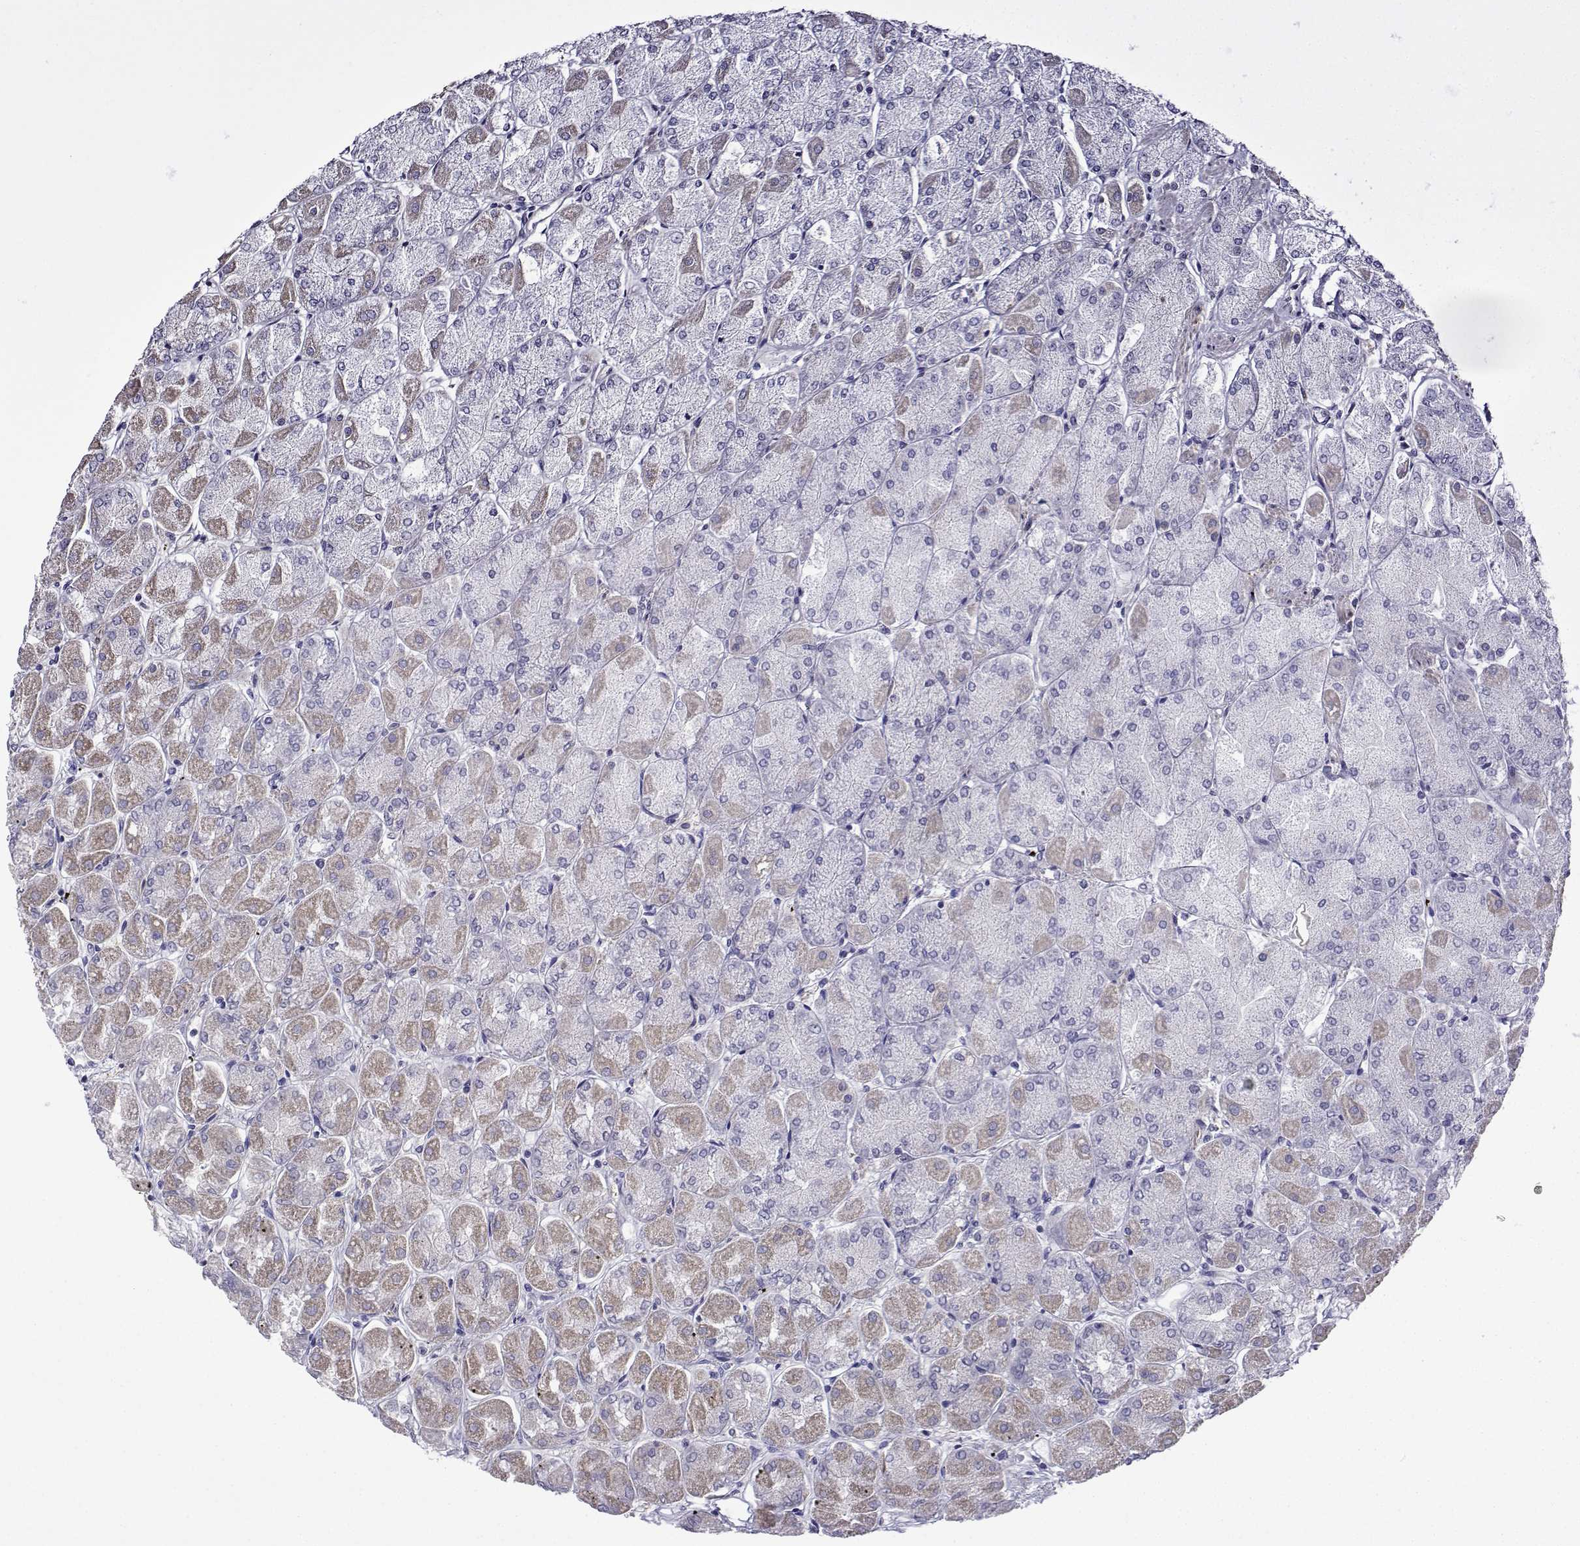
{"staining": {"intensity": "negative", "quantity": "none", "location": "none"}, "tissue": "stomach", "cell_type": "Glandular cells", "image_type": "normal", "snomed": [{"axis": "morphology", "description": "Normal tissue, NOS"}, {"axis": "topography", "description": "Stomach, upper"}], "caption": "This photomicrograph is of normal stomach stained with immunohistochemistry to label a protein in brown with the nuclei are counter-stained blue. There is no expression in glandular cells.", "gene": "SPACA7", "patient": {"sex": "male", "age": 60}}